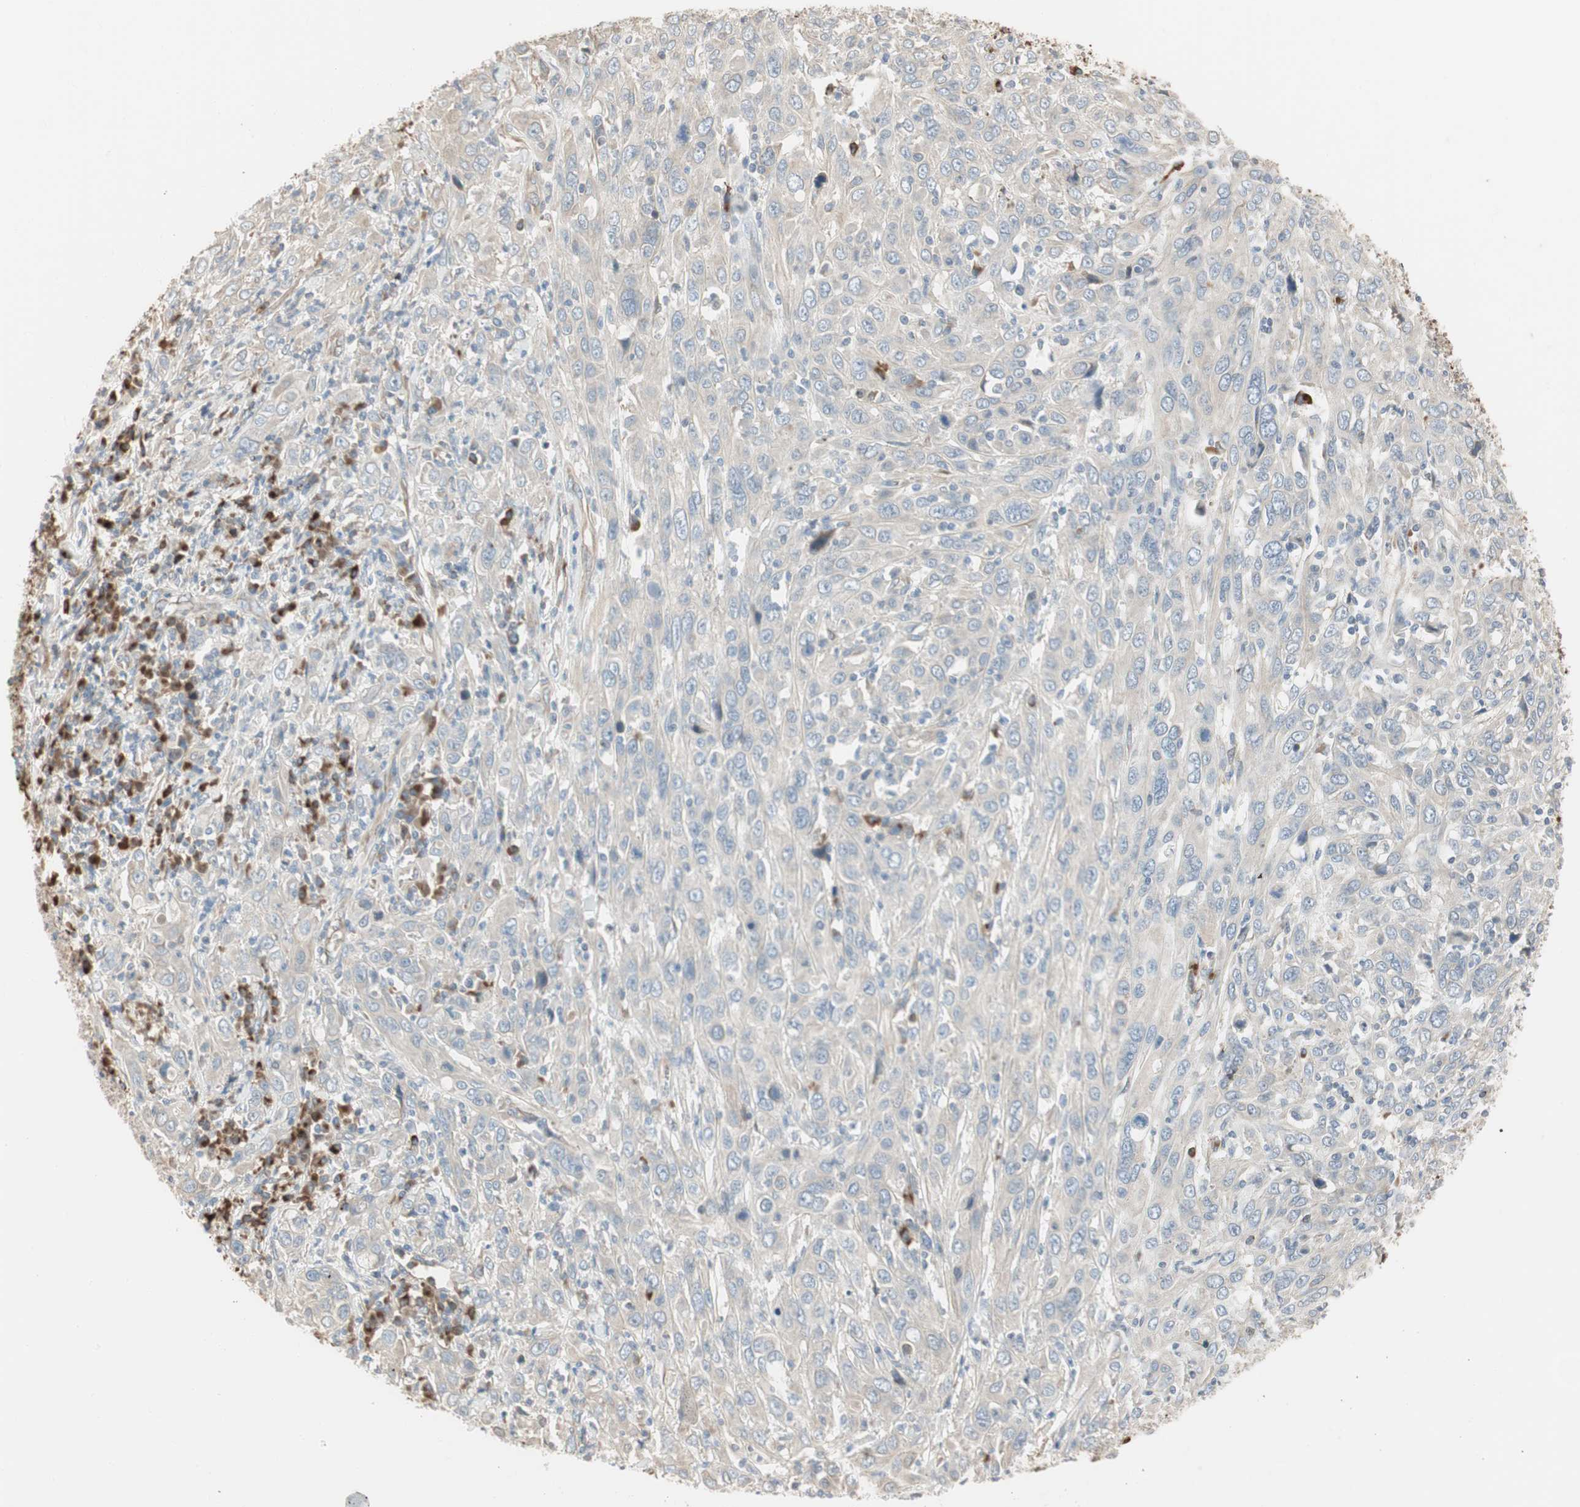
{"staining": {"intensity": "weak", "quantity": ">75%", "location": "cytoplasmic/membranous"}, "tissue": "cervical cancer", "cell_type": "Tumor cells", "image_type": "cancer", "snomed": [{"axis": "morphology", "description": "Squamous cell carcinoma, NOS"}, {"axis": "topography", "description": "Cervix"}], "caption": "Protein analysis of cervical cancer tissue exhibits weak cytoplasmic/membranous expression in approximately >75% of tumor cells. Using DAB (brown) and hematoxylin (blue) stains, captured at high magnification using brightfield microscopy.", "gene": "NUCB2", "patient": {"sex": "female", "age": 46}}